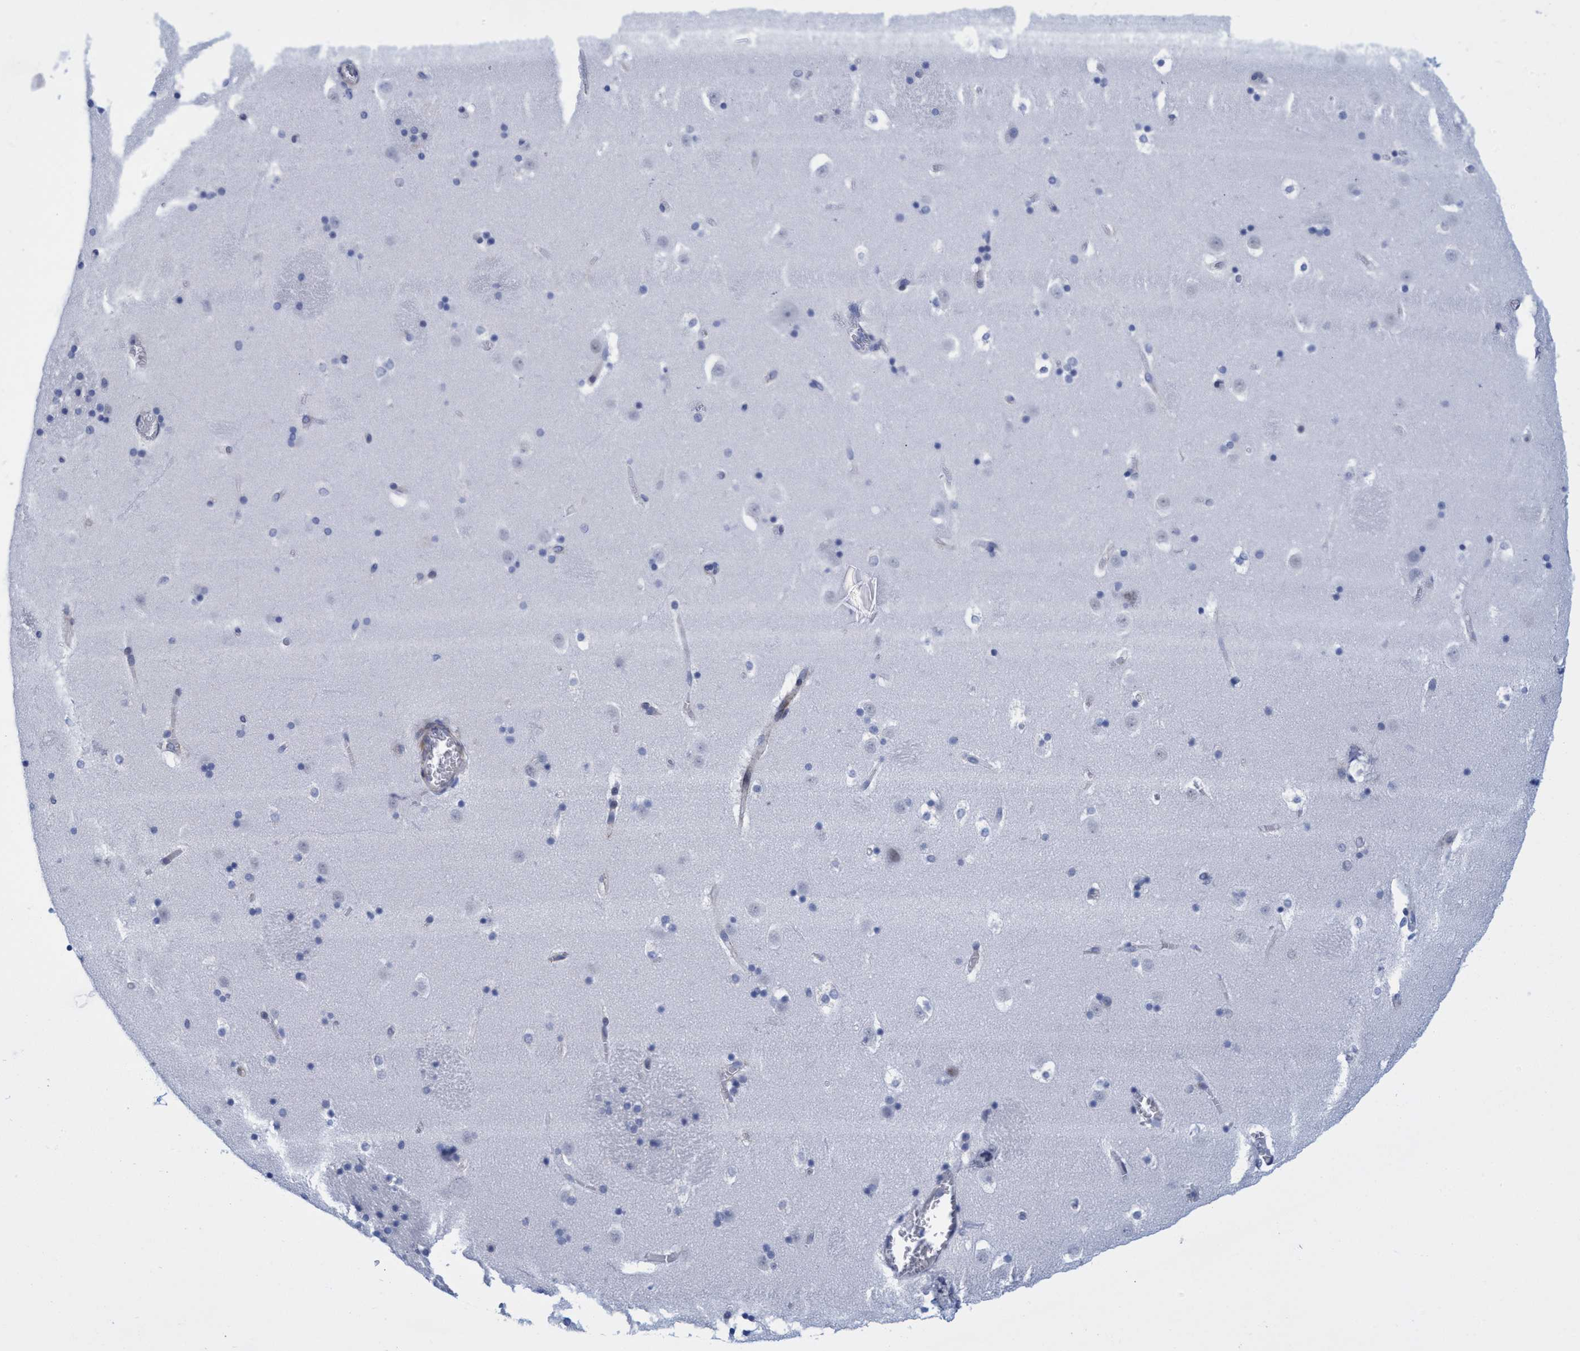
{"staining": {"intensity": "negative", "quantity": "none", "location": "none"}, "tissue": "caudate", "cell_type": "Glial cells", "image_type": "normal", "snomed": [{"axis": "morphology", "description": "Normal tissue, NOS"}, {"axis": "topography", "description": "Lateral ventricle wall"}], "caption": "IHC micrograph of benign human caudate stained for a protein (brown), which shows no positivity in glial cells.", "gene": "R3HCC1", "patient": {"sex": "male", "age": 45}}